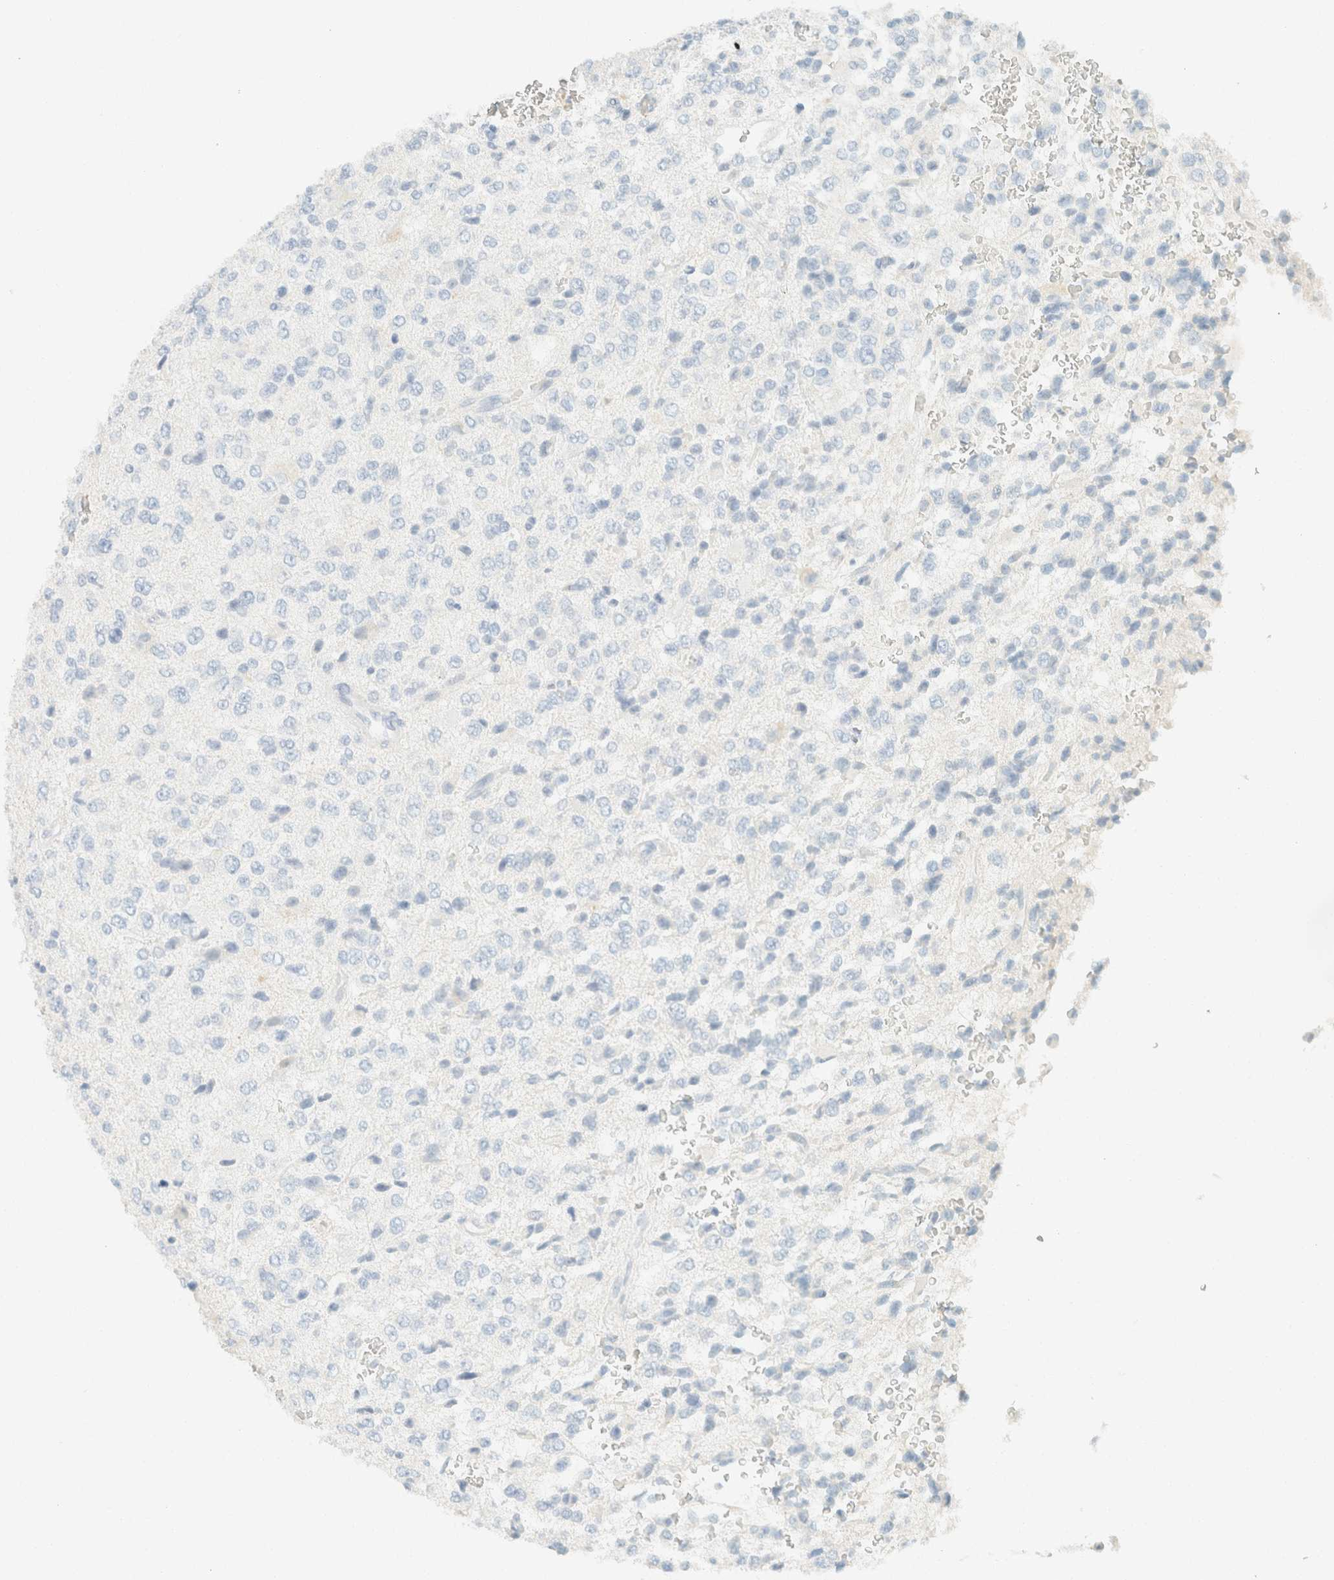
{"staining": {"intensity": "negative", "quantity": "none", "location": "none"}, "tissue": "glioma", "cell_type": "Tumor cells", "image_type": "cancer", "snomed": [{"axis": "morphology", "description": "Glioma, malignant, High grade"}, {"axis": "topography", "description": "pancreas cauda"}], "caption": "This is an immunohistochemistry image of human malignant glioma (high-grade). There is no staining in tumor cells.", "gene": "GPA33", "patient": {"sex": "male", "age": 60}}